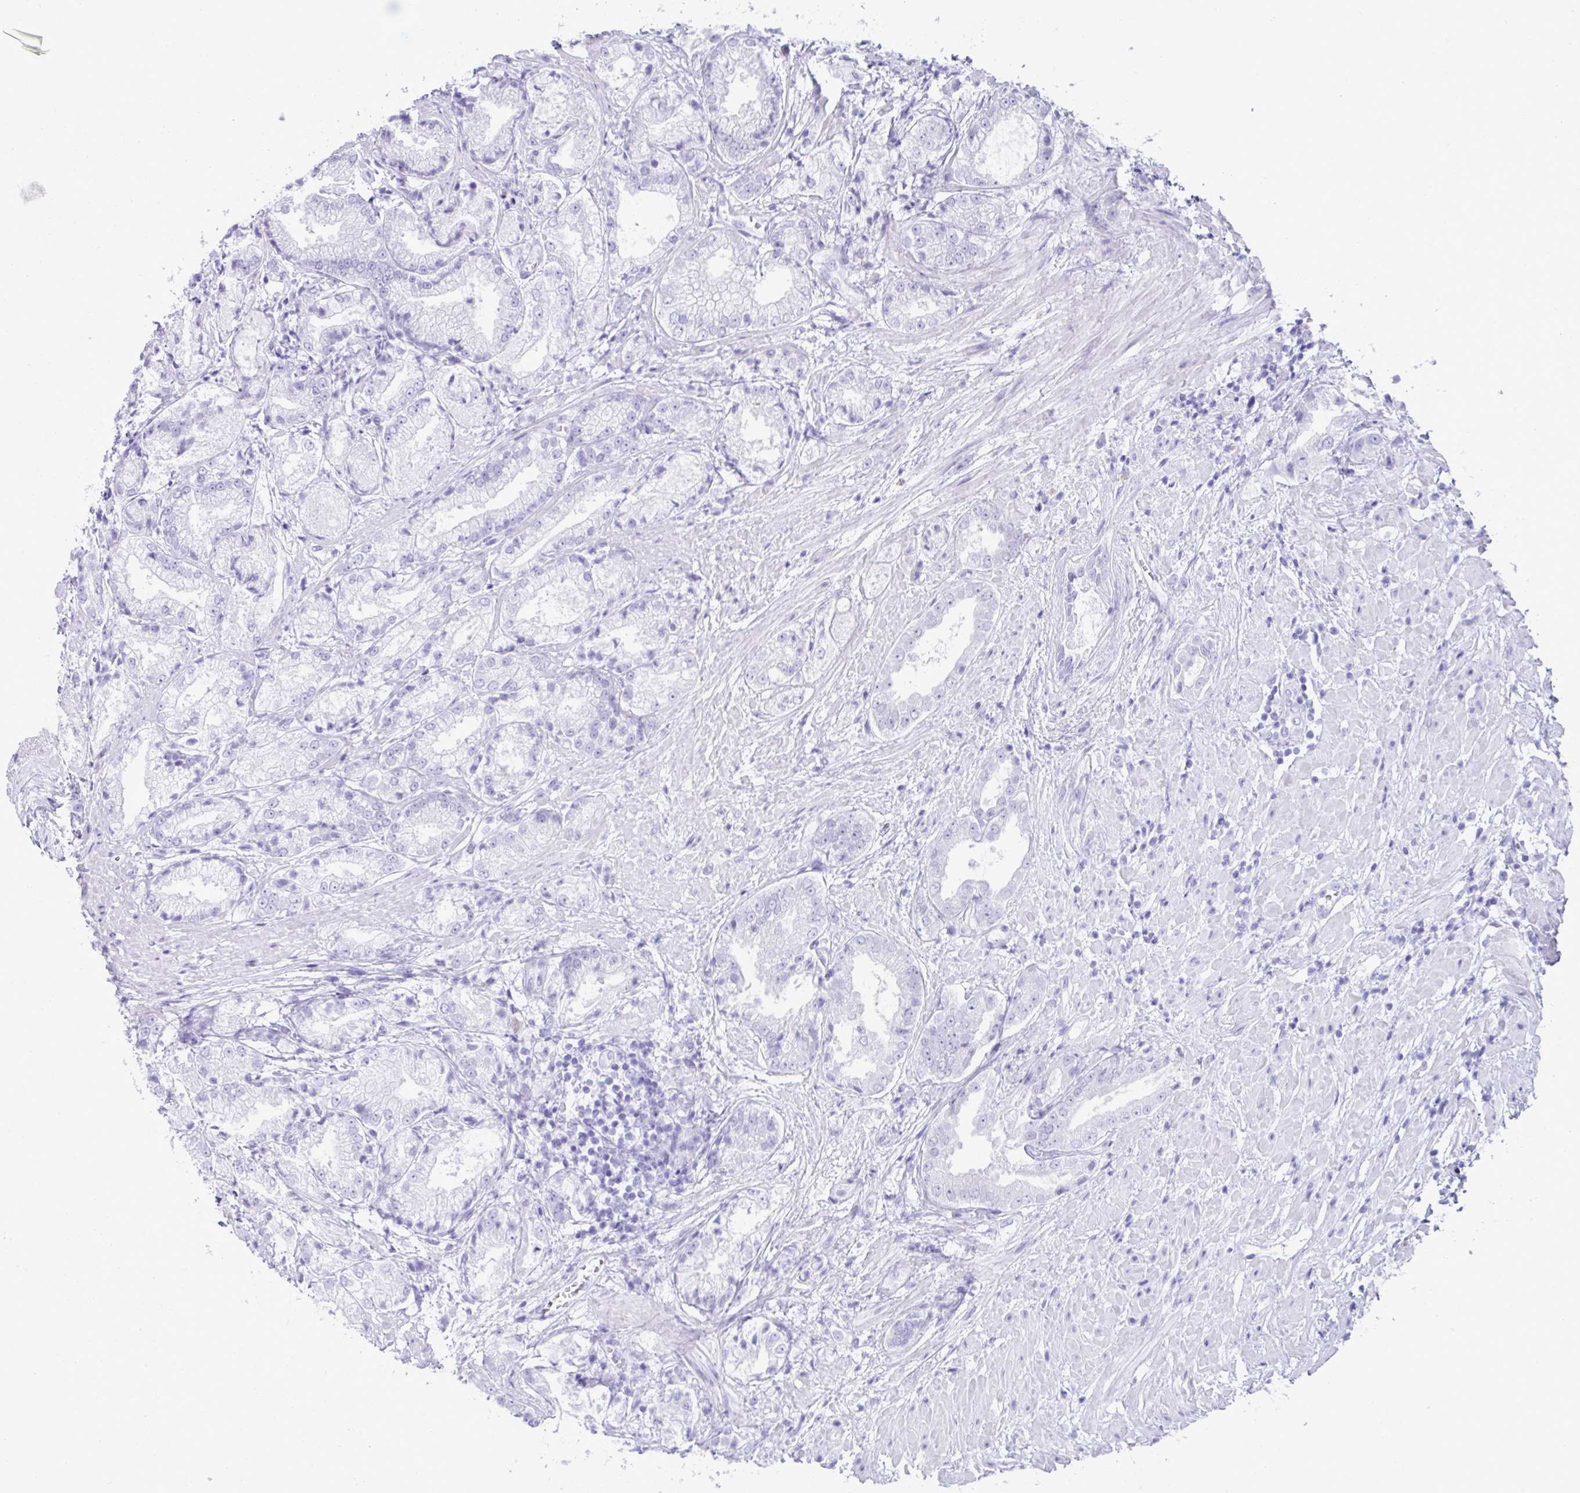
{"staining": {"intensity": "negative", "quantity": "none", "location": "none"}, "tissue": "prostate cancer", "cell_type": "Tumor cells", "image_type": "cancer", "snomed": [{"axis": "morphology", "description": "Adenocarcinoma, High grade"}, {"axis": "topography", "description": "Prostate"}], "caption": "High magnification brightfield microscopy of high-grade adenocarcinoma (prostate) stained with DAB (brown) and counterstained with hematoxylin (blue): tumor cells show no significant staining. (Immunohistochemistry, brightfield microscopy, high magnification).", "gene": "PSCA", "patient": {"sex": "male", "age": 61}}